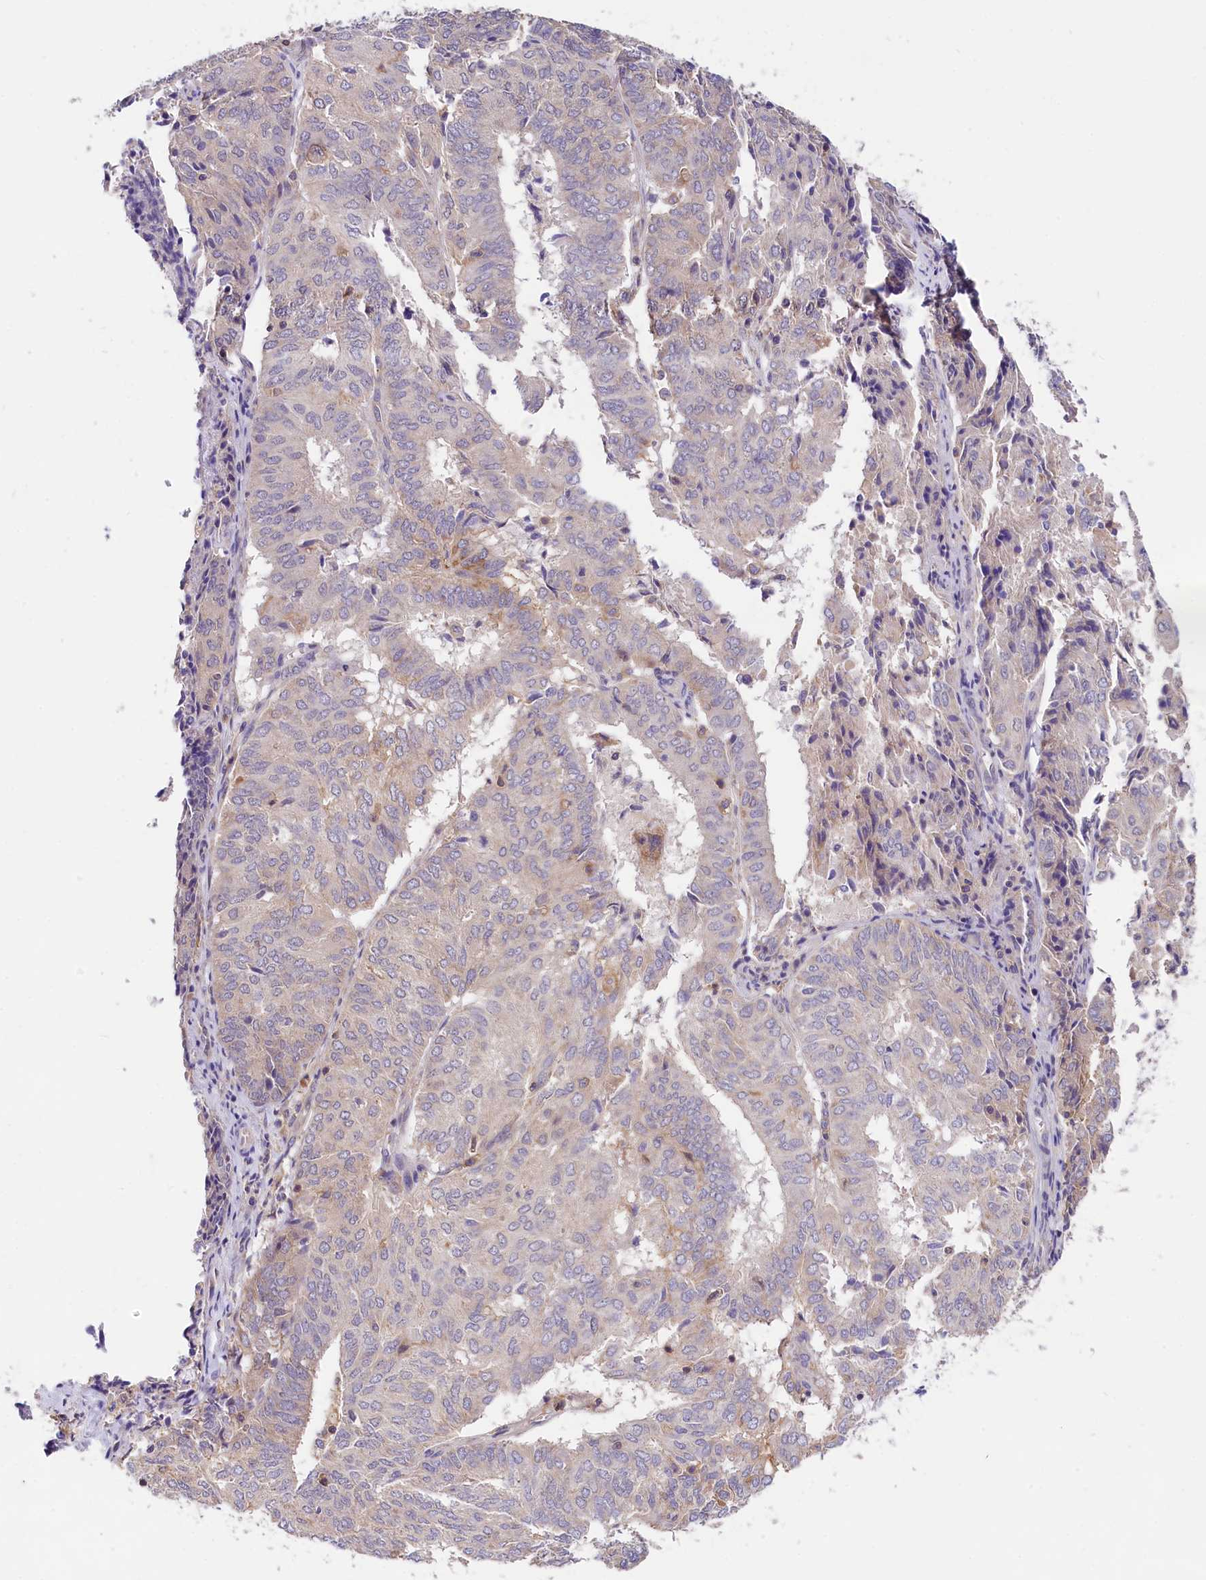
{"staining": {"intensity": "negative", "quantity": "none", "location": "none"}, "tissue": "endometrial cancer", "cell_type": "Tumor cells", "image_type": "cancer", "snomed": [{"axis": "morphology", "description": "Adenocarcinoma, NOS"}, {"axis": "topography", "description": "Uterus"}], "caption": "The histopathology image shows no significant staining in tumor cells of adenocarcinoma (endometrial).", "gene": "OAS3", "patient": {"sex": "female", "age": 60}}